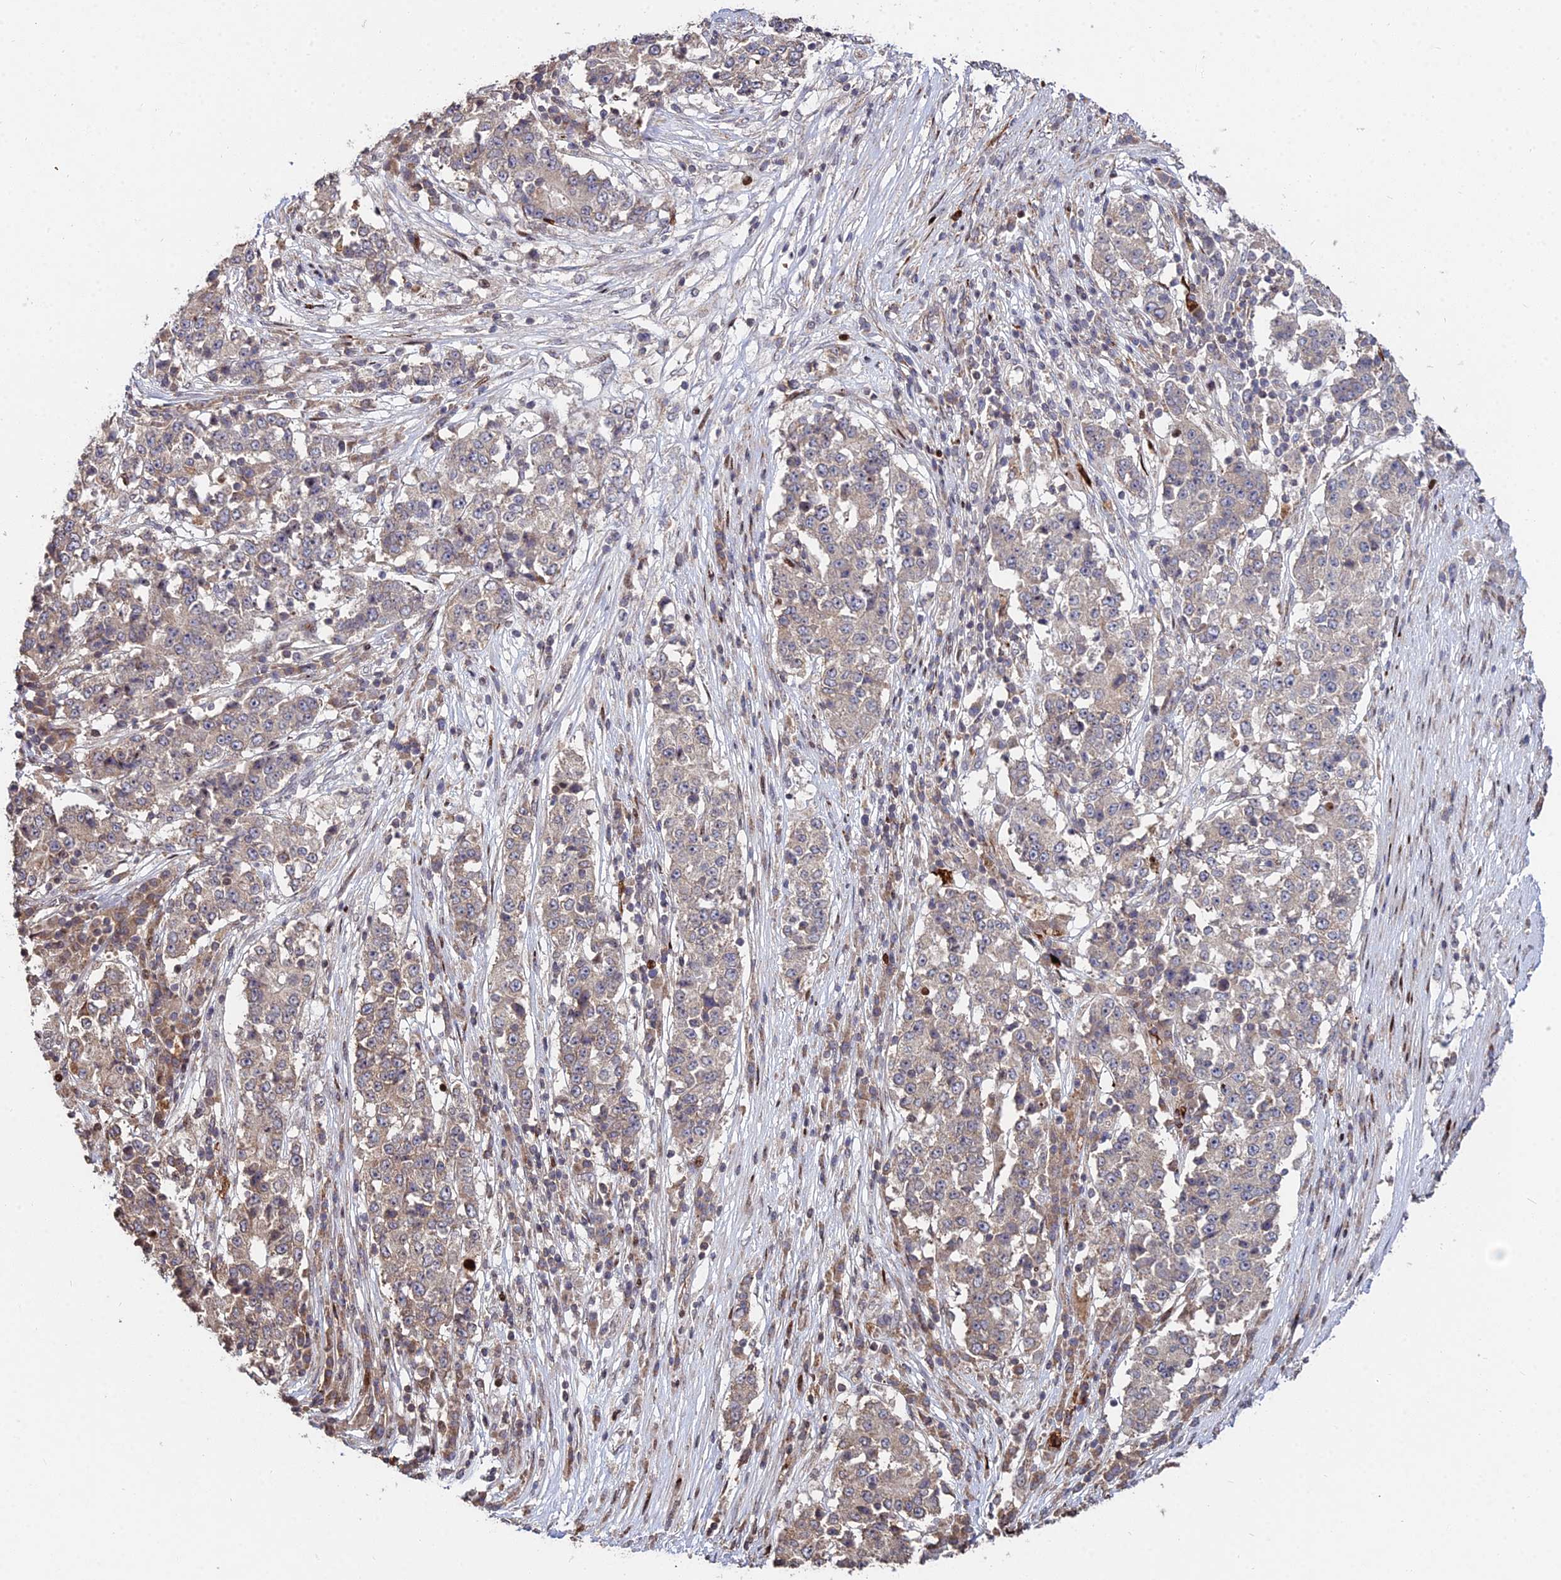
{"staining": {"intensity": "weak", "quantity": "25%-75%", "location": "cytoplasmic/membranous"}, "tissue": "stomach cancer", "cell_type": "Tumor cells", "image_type": "cancer", "snomed": [{"axis": "morphology", "description": "Adenocarcinoma, NOS"}, {"axis": "topography", "description": "Stomach"}], "caption": "Stomach cancer stained for a protein demonstrates weak cytoplasmic/membranous positivity in tumor cells.", "gene": "RBMS2", "patient": {"sex": "male", "age": 59}}